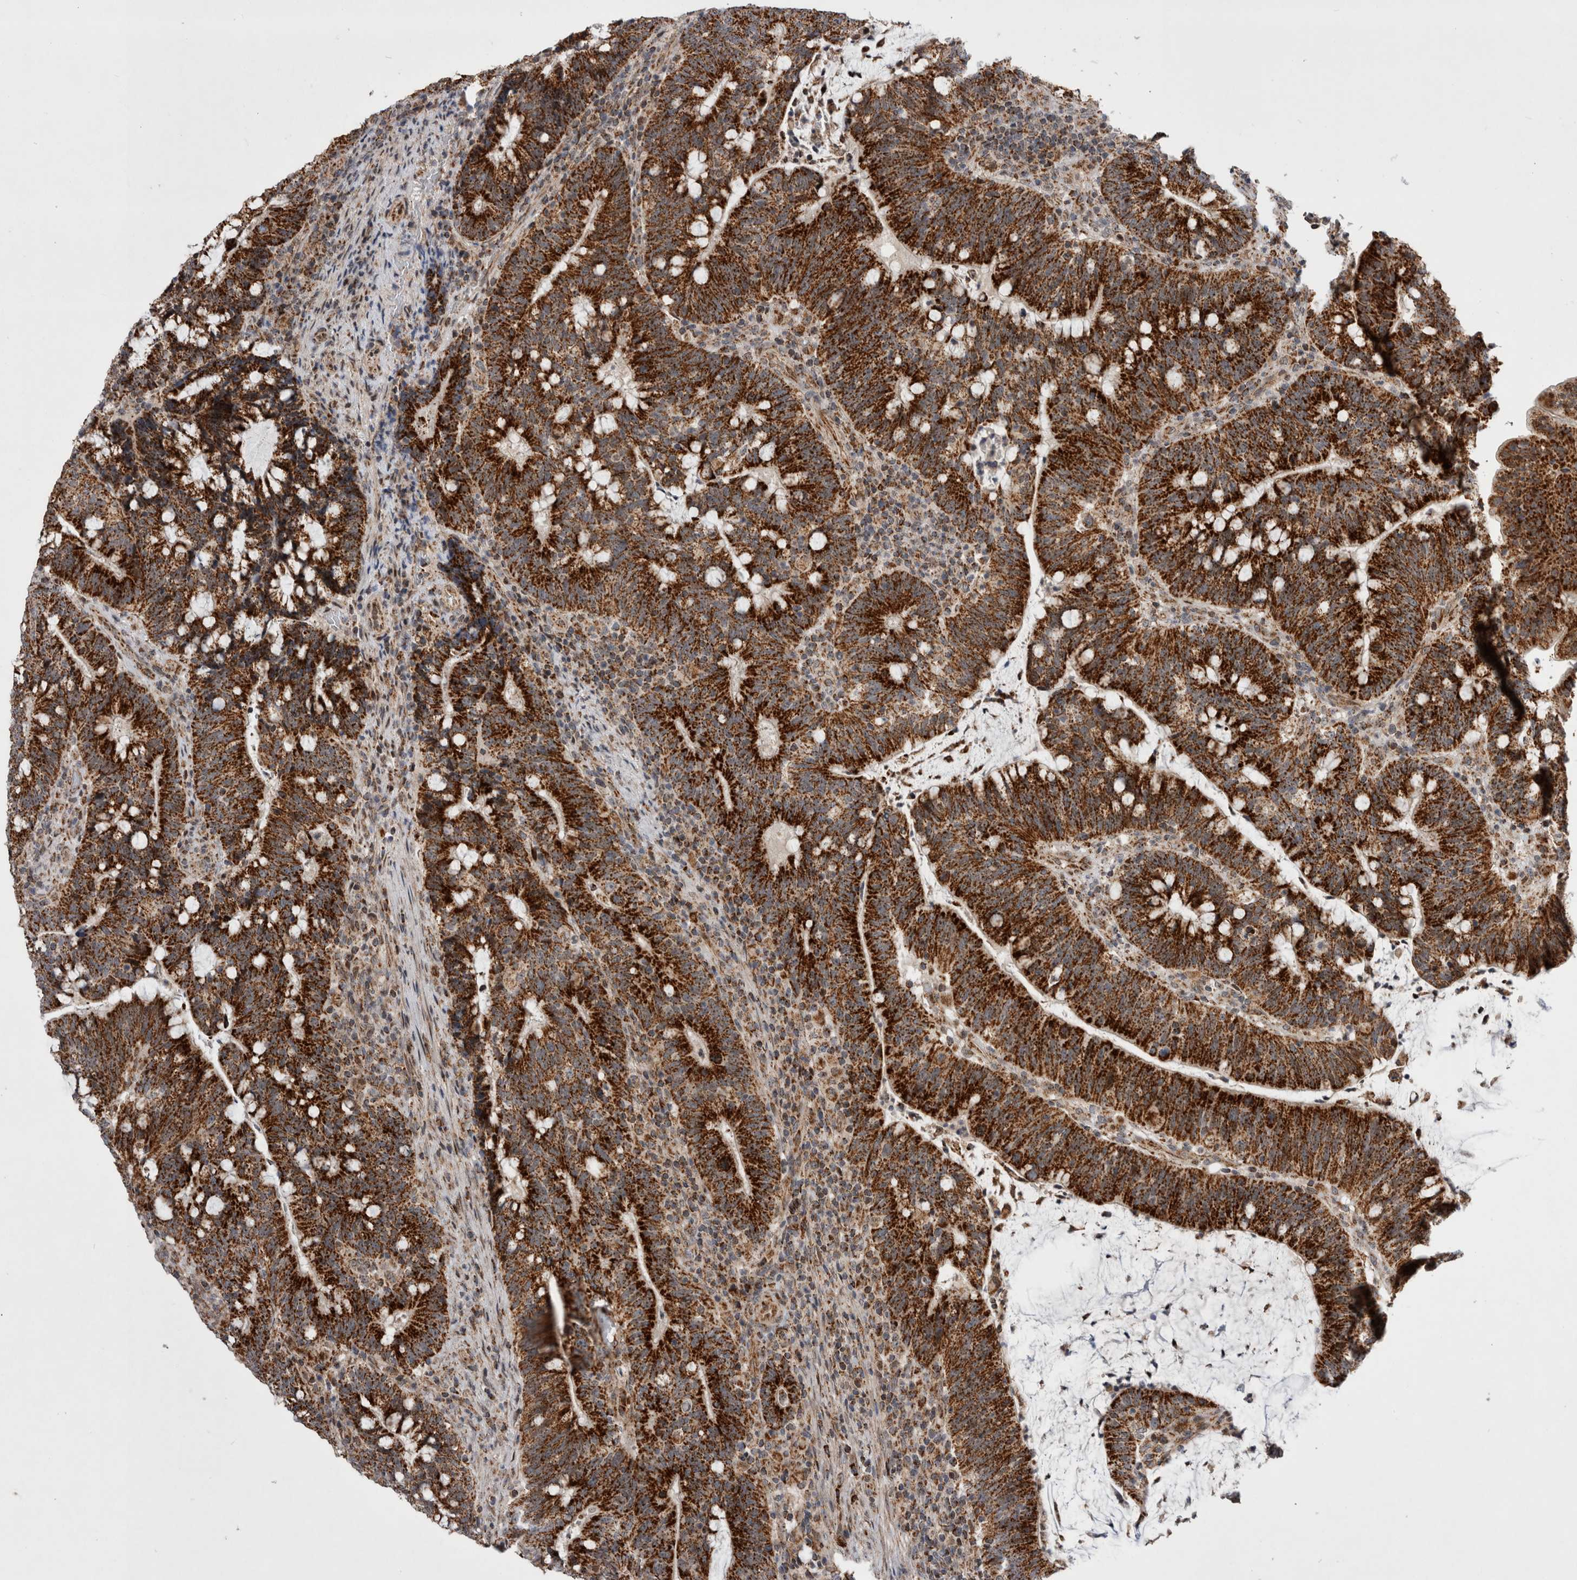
{"staining": {"intensity": "strong", "quantity": ">75%", "location": "cytoplasmic/membranous"}, "tissue": "colorectal cancer", "cell_type": "Tumor cells", "image_type": "cancer", "snomed": [{"axis": "morphology", "description": "Adenocarcinoma, NOS"}, {"axis": "topography", "description": "Colon"}], "caption": "A high-resolution image shows immunohistochemistry (IHC) staining of colorectal cancer (adenocarcinoma), which displays strong cytoplasmic/membranous positivity in about >75% of tumor cells.", "gene": "MRPL37", "patient": {"sex": "female", "age": 66}}